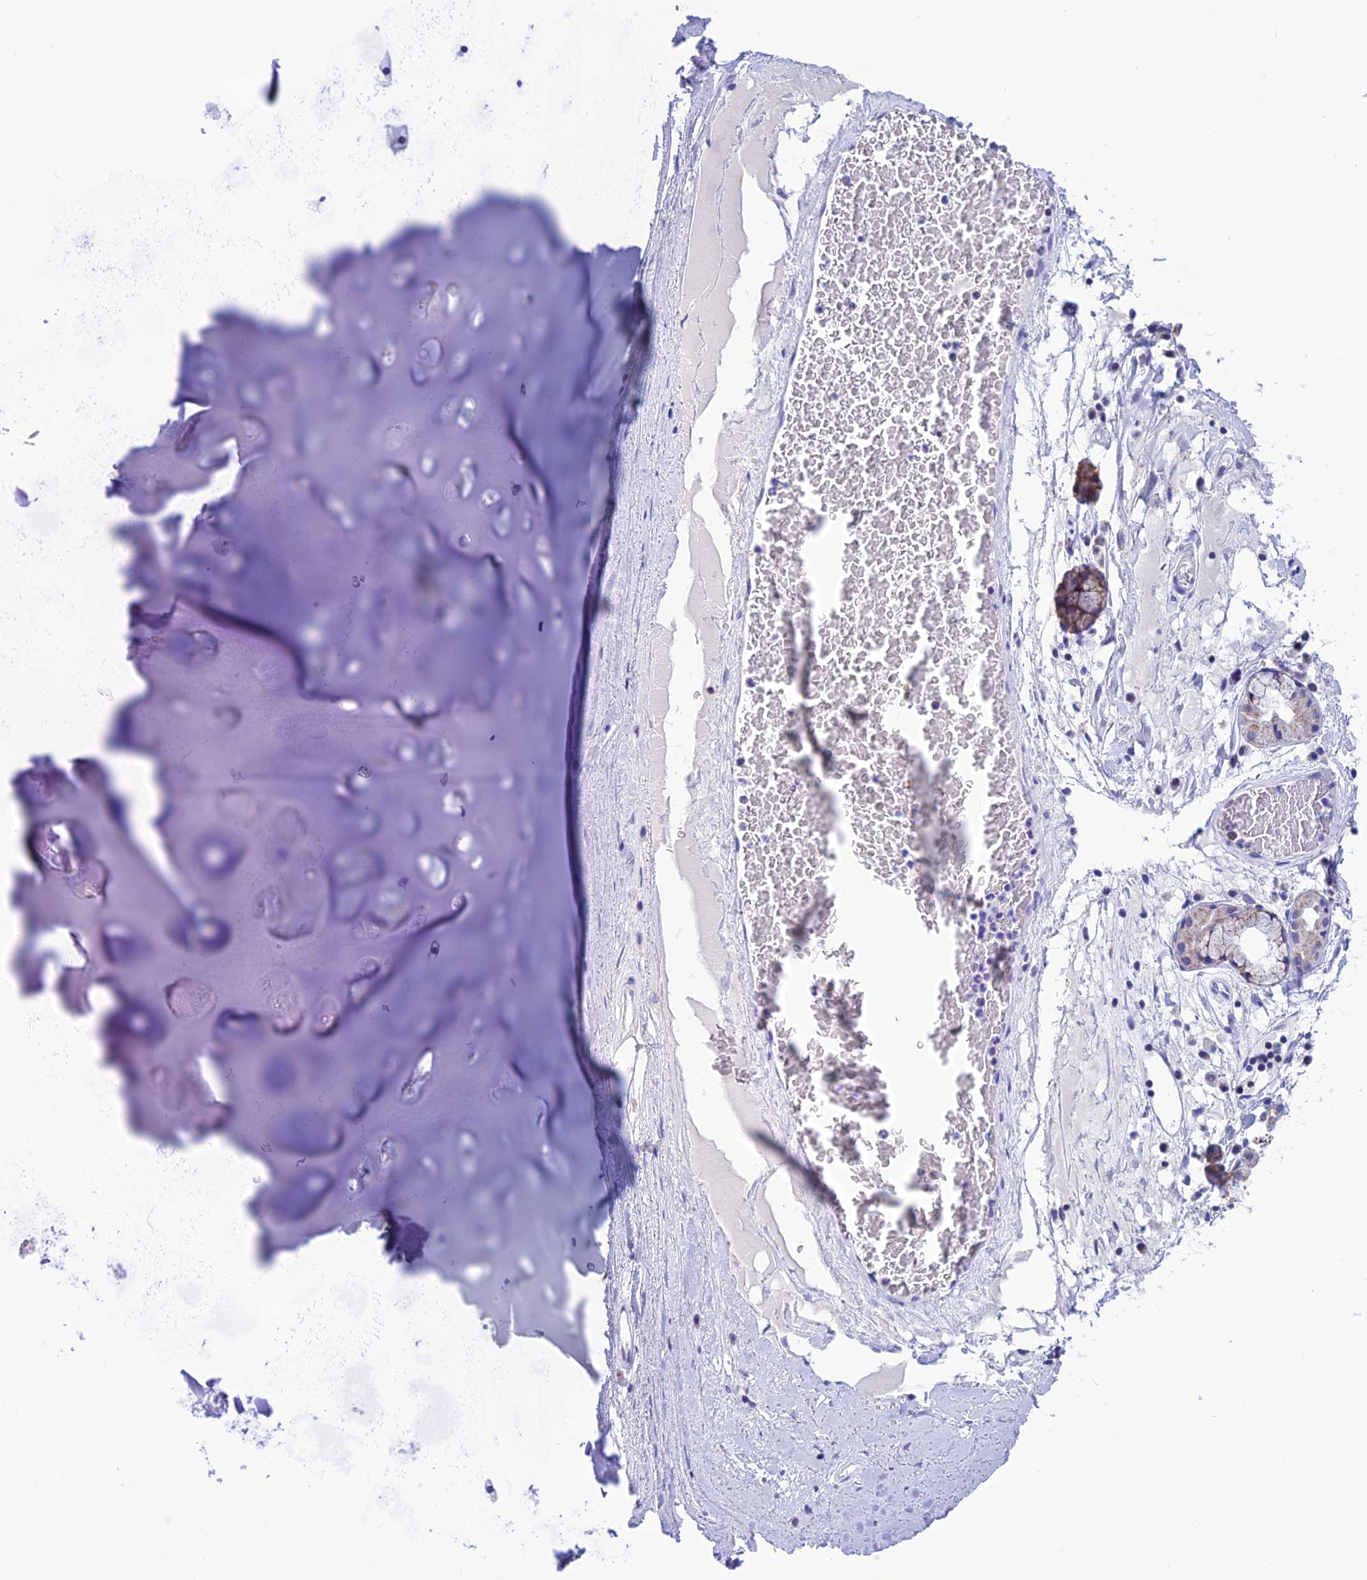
{"staining": {"intensity": "negative", "quantity": "none", "location": "none"}, "tissue": "adipose tissue", "cell_type": "Adipocytes", "image_type": "normal", "snomed": [{"axis": "morphology", "description": "Normal tissue, NOS"}, {"axis": "topography", "description": "Cartilage tissue"}], "caption": "Protein analysis of normal adipose tissue exhibits no significant staining in adipocytes.", "gene": "NXPE4", "patient": {"sex": "female", "age": 63}}